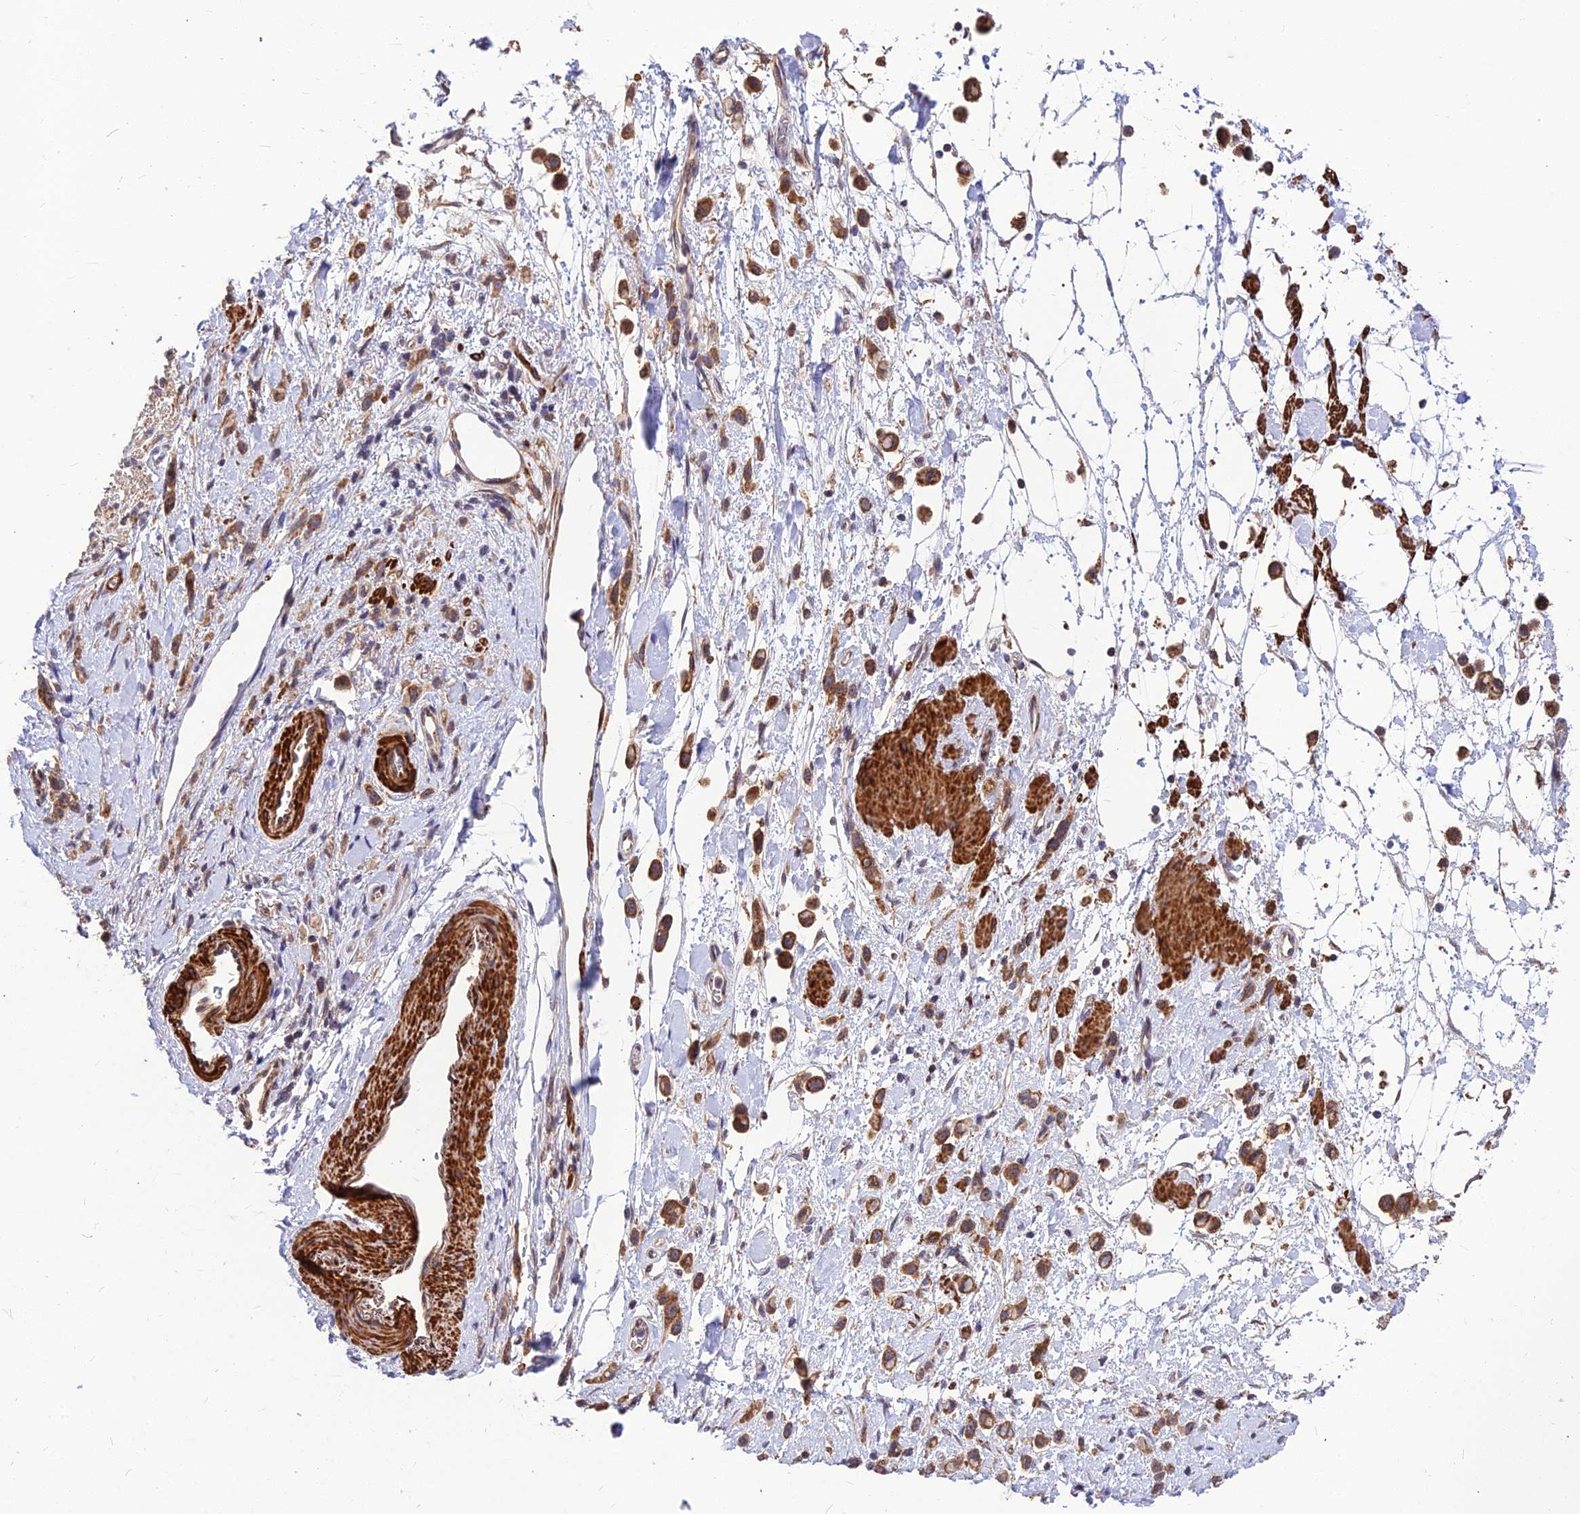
{"staining": {"intensity": "moderate", "quantity": ">75%", "location": "cytoplasmic/membranous"}, "tissue": "stomach cancer", "cell_type": "Tumor cells", "image_type": "cancer", "snomed": [{"axis": "morphology", "description": "Adenocarcinoma, NOS"}, {"axis": "topography", "description": "Stomach"}], "caption": "Immunohistochemistry (IHC) photomicrograph of neoplastic tissue: human stomach adenocarcinoma stained using IHC reveals medium levels of moderate protein expression localized specifically in the cytoplasmic/membranous of tumor cells, appearing as a cytoplasmic/membranous brown color.", "gene": "LEKR1", "patient": {"sex": "female", "age": 65}}